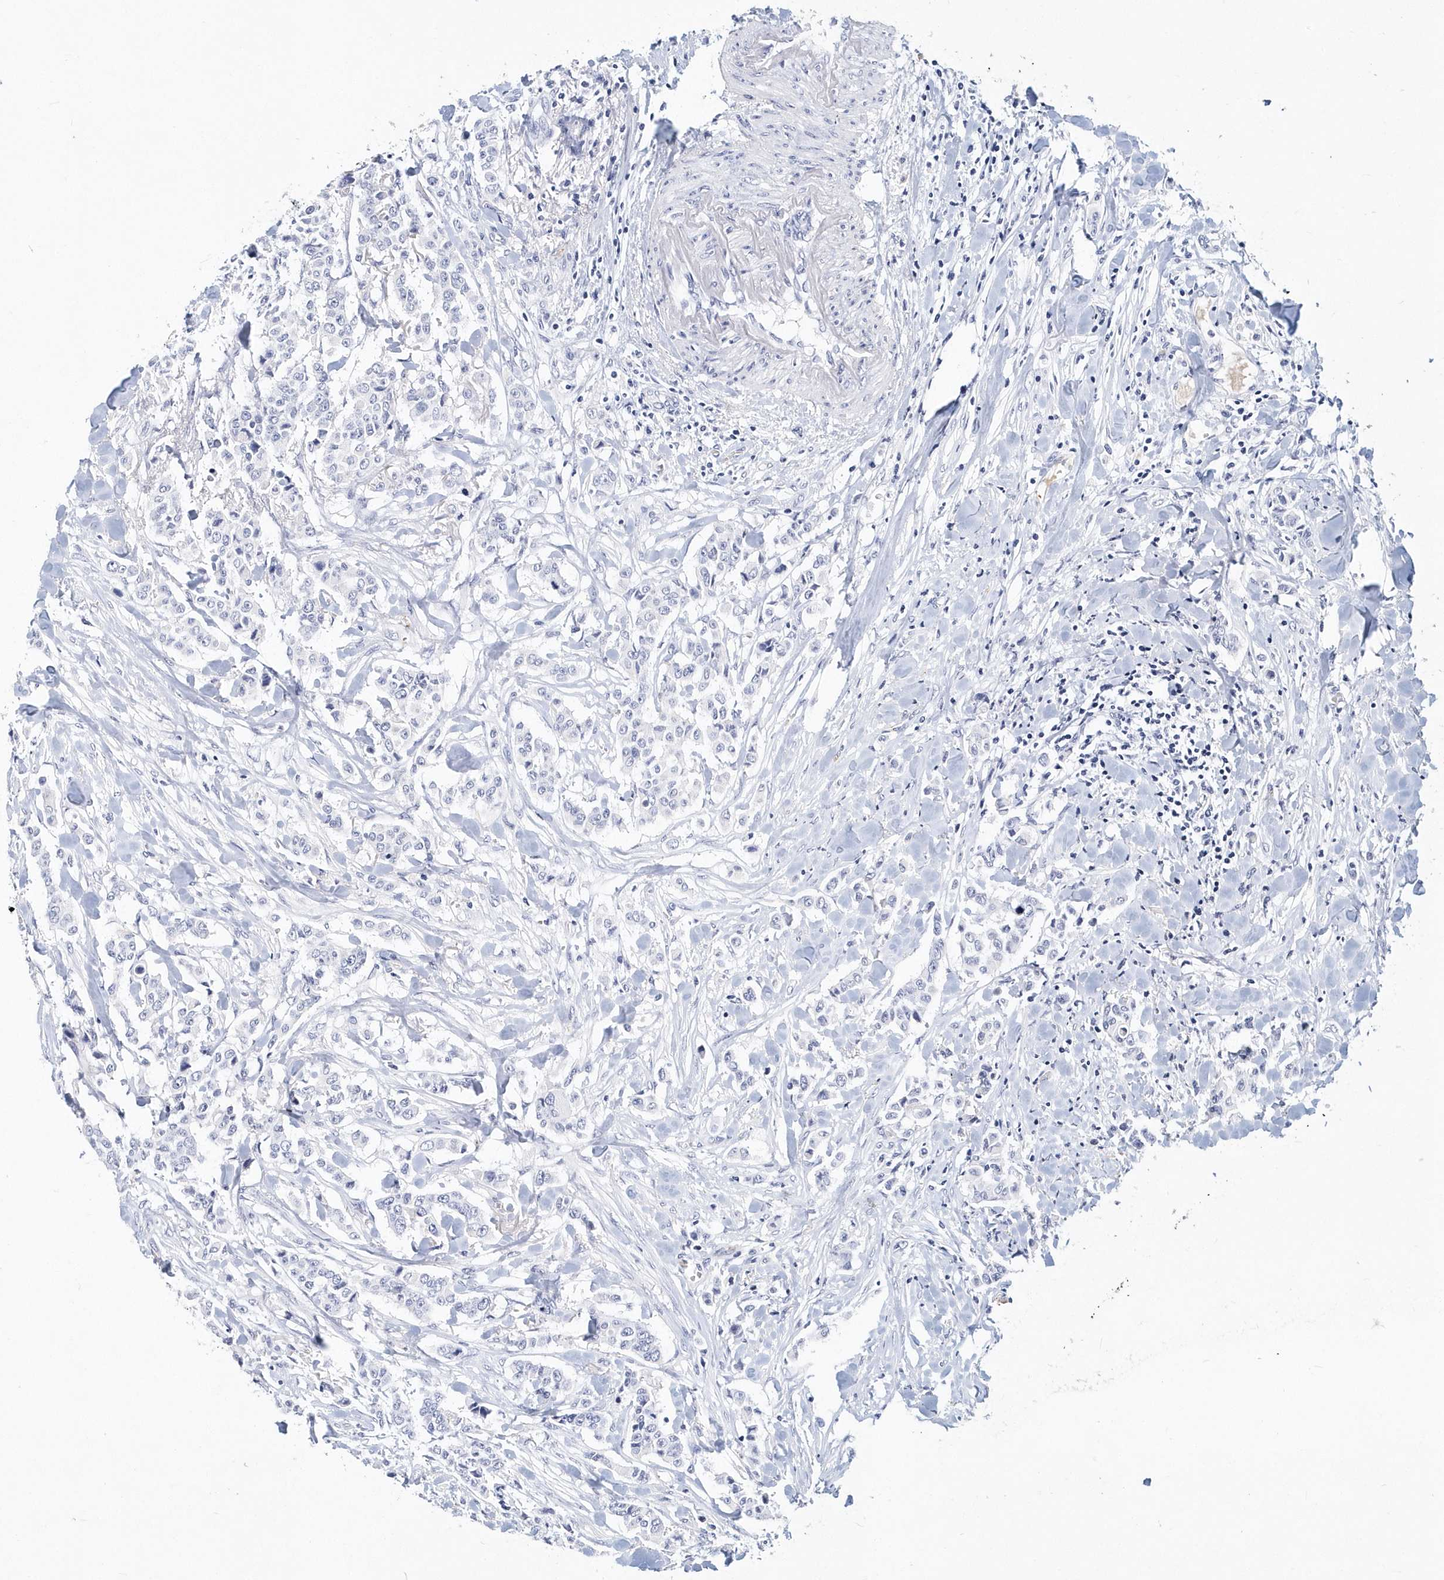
{"staining": {"intensity": "negative", "quantity": "none", "location": "none"}, "tissue": "breast cancer", "cell_type": "Tumor cells", "image_type": "cancer", "snomed": [{"axis": "morphology", "description": "Duct carcinoma"}, {"axis": "topography", "description": "Breast"}], "caption": "An IHC photomicrograph of breast intraductal carcinoma is shown. There is no staining in tumor cells of breast intraductal carcinoma.", "gene": "ITGA2B", "patient": {"sex": "female", "age": 40}}